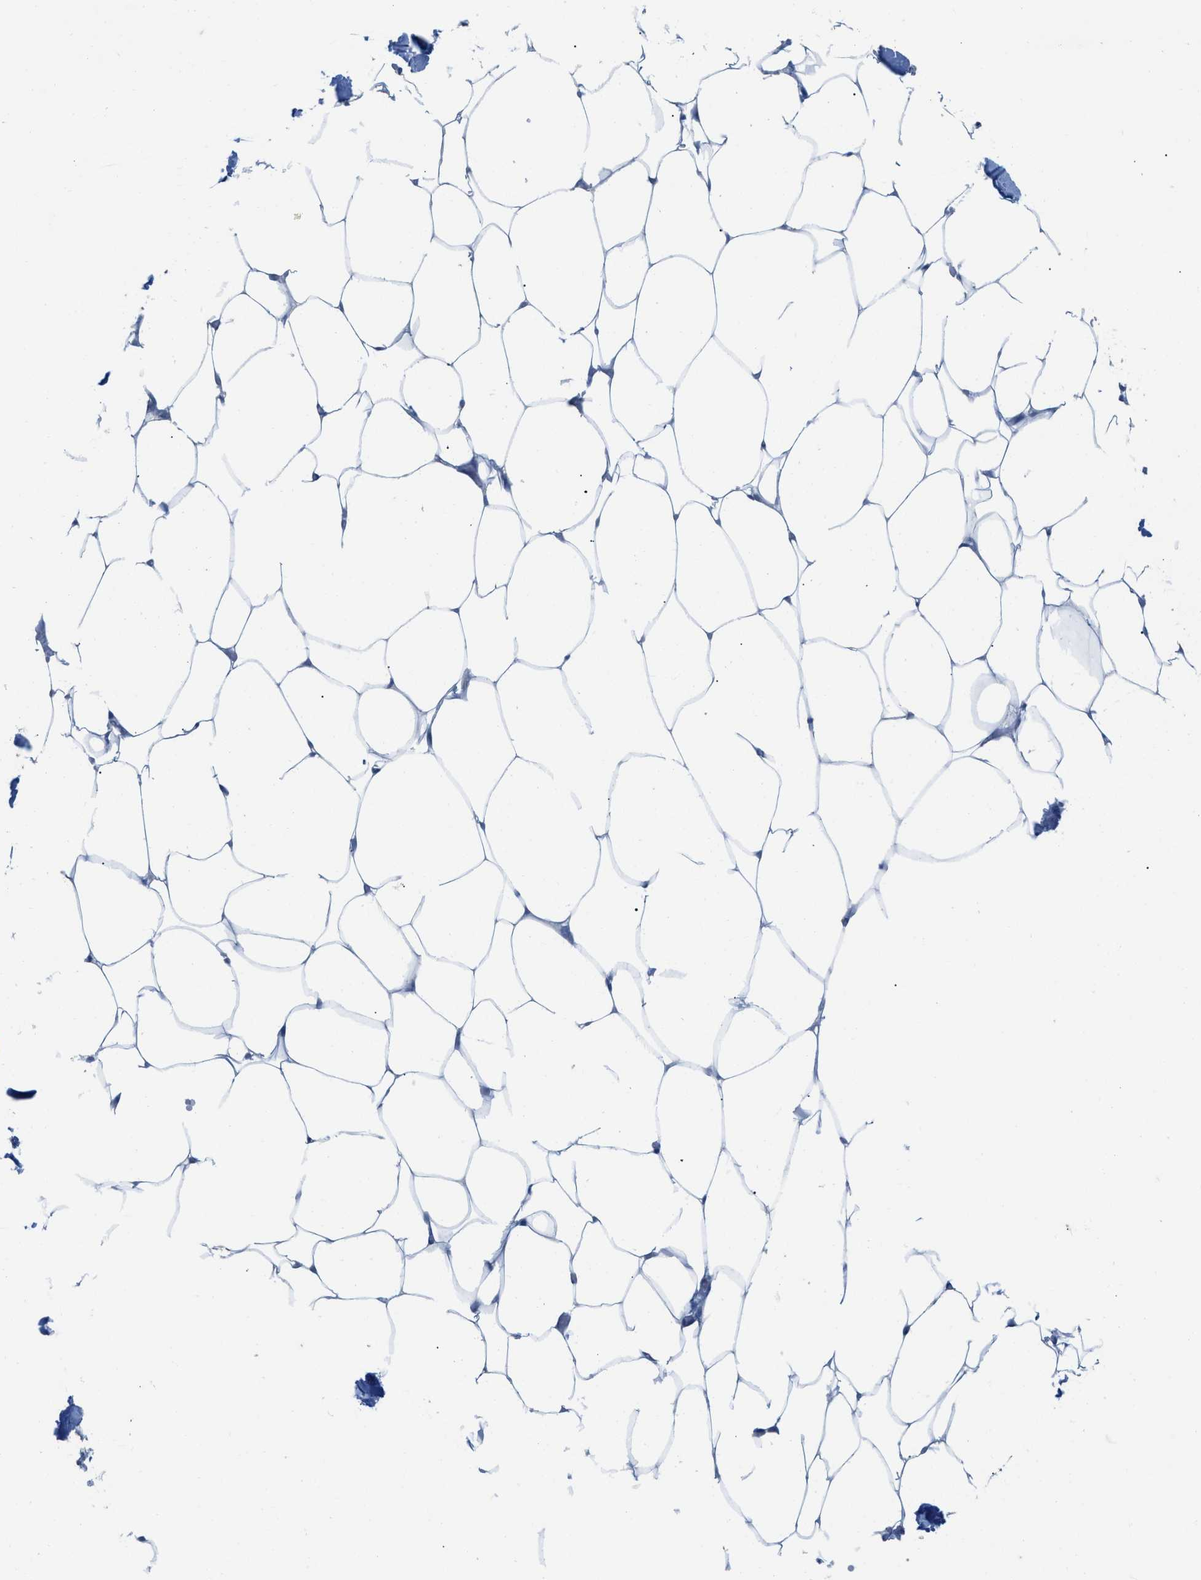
{"staining": {"intensity": "negative", "quantity": "none", "location": "none"}, "tissue": "adipose tissue", "cell_type": "Adipocytes", "image_type": "normal", "snomed": [{"axis": "morphology", "description": "Normal tissue, NOS"}, {"axis": "topography", "description": "Breast"}, {"axis": "topography", "description": "Adipose tissue"}], "caption": "A micrograph of adipose tissue stained for a protein reveals no brown staining in adipocytes.", "gene": "HPX", "patient": {"sex": "female", "age": 25}}